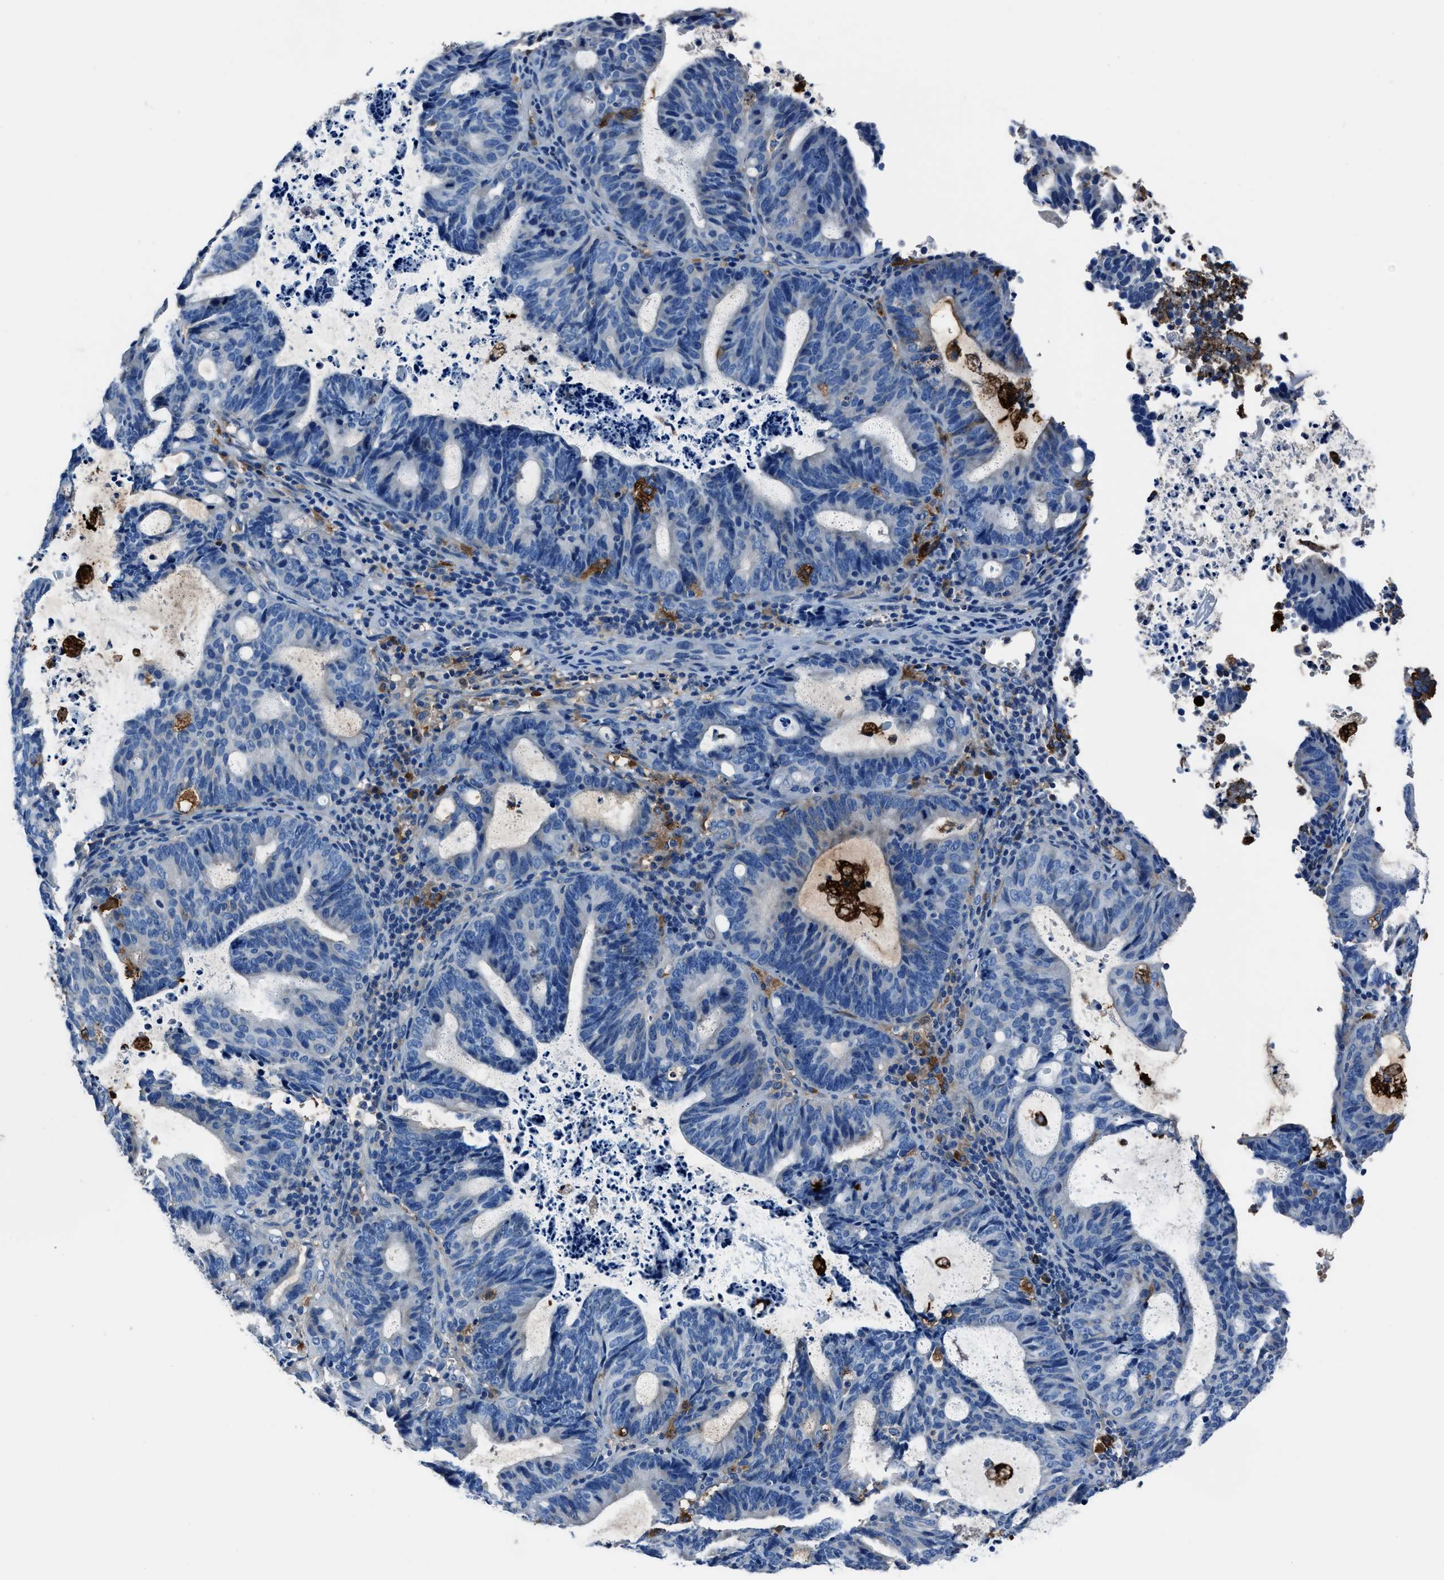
{"staining": {"intensity": "weak", "quantity": "<25%", "location": "cytoplasmic/membranous"}, "tissue": "endometrial cancer", "cell_type": "Tumor cells", "image_type": "cancer", "snomed": [{"axis": "morphology", "description": "Adenocarcinoma, NOS"}, {"axis": "topography", "description": "Uterus"}], "caption": "Immunohistochemistry of endometrial cancer (adenocarcinoma) shows no expression in tumor cells. (Brightfield microscopy of DAB (3,3'-diaminobenzidine) immunohistochemistry at high magnification).", "gene": "FTL", "patient": {"sex": "female", "age": 83}}